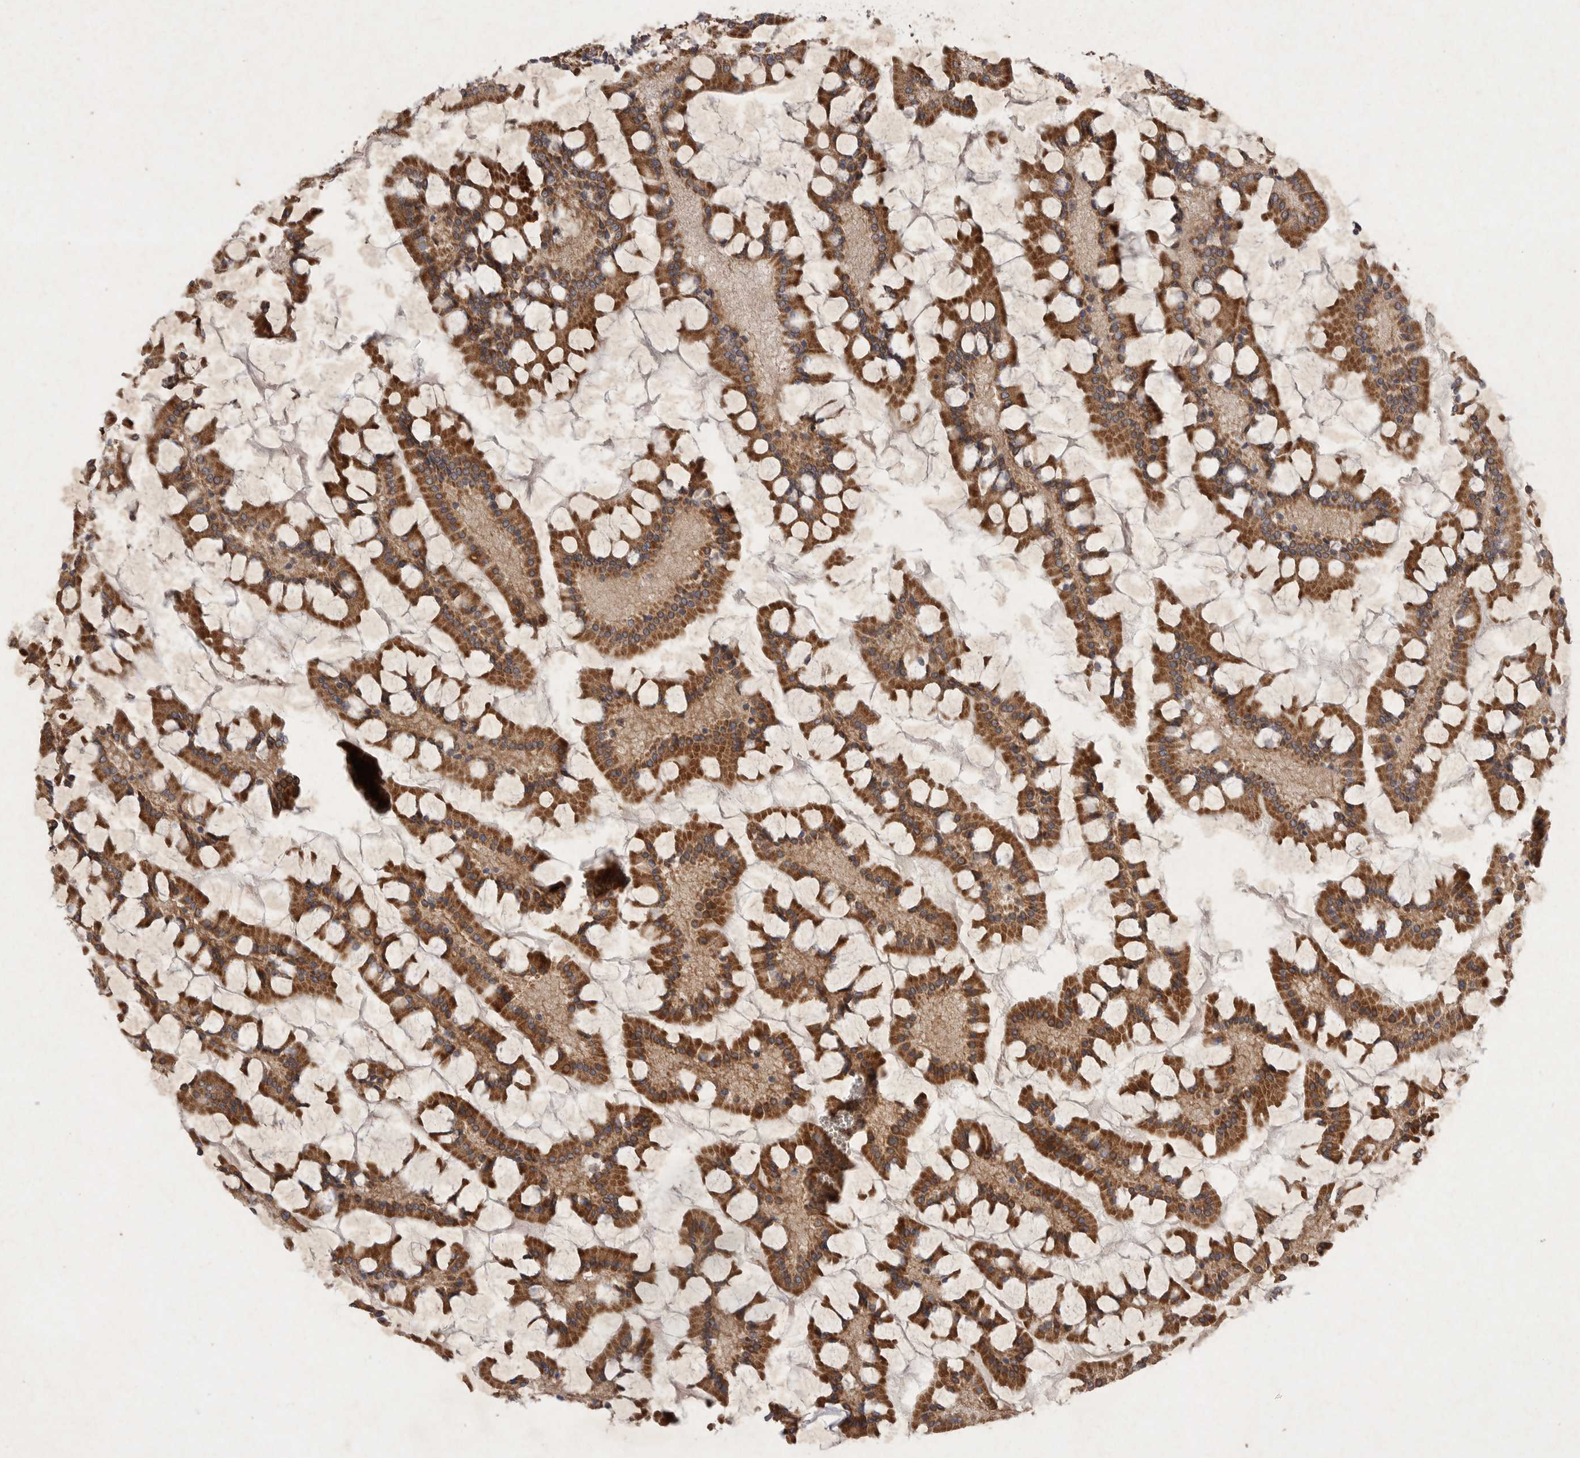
{"staining": {"intensity": "strong", "quantity": ">75%", "location": "cytoplasmic/membranous"}, "tissue": "small intestine", "cell_type": "Glandular cells", "image_type": "normal", "snomed": [{"axis": "morphology", "description": "Normal tissue, NOS"}, {"axis": "topography", "description": "Small intestine"}], "caption": "Small intestine stained with immunohistochemistry (IHC) displays strong cytoplasmic/membranous positivity in approximately >75% of glandular cells.", "gene": "MRPL41", "patient": {"sex": "male", "age": 41}}